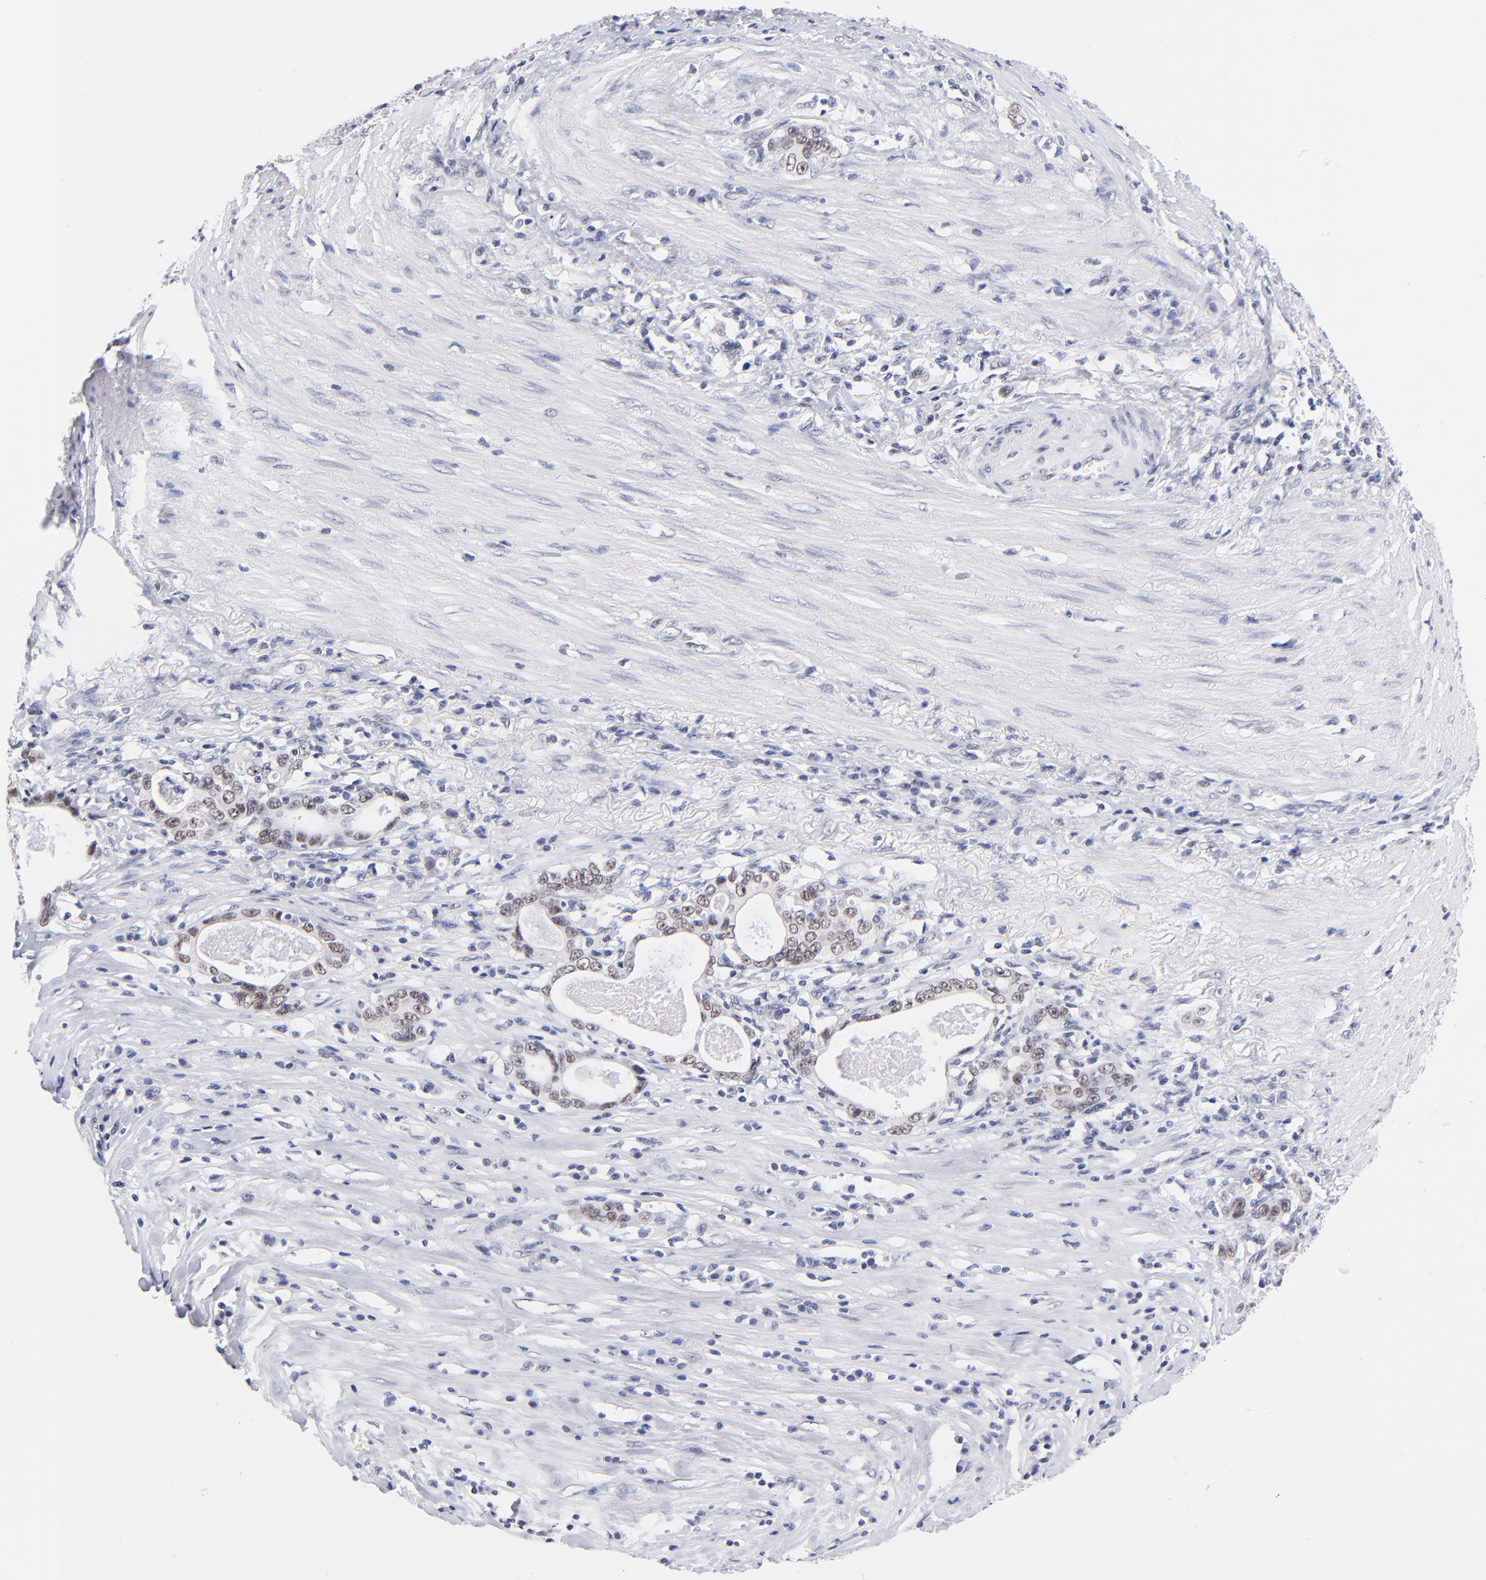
{"staining": {"intensity": "weak", "quantity": ">75%", "location": "nuclear"}, "tissue": "stomach cancer", "cell_type": "Tumor cells", "image_type": "cancer", "snomed": [{"axis": "morphology", "description": "Adenocarcinoma, NOS"}, {"axis": "topography", "description": "Stomach, lower"}], "caption": "There is low levels of weak nuclear positivity in tumor cells of stomach cancer, as demonstrated by immunohistochemical staining (brown color).", "gene": "ZNF74", "patient": {"sex": "female", "age": 72}}